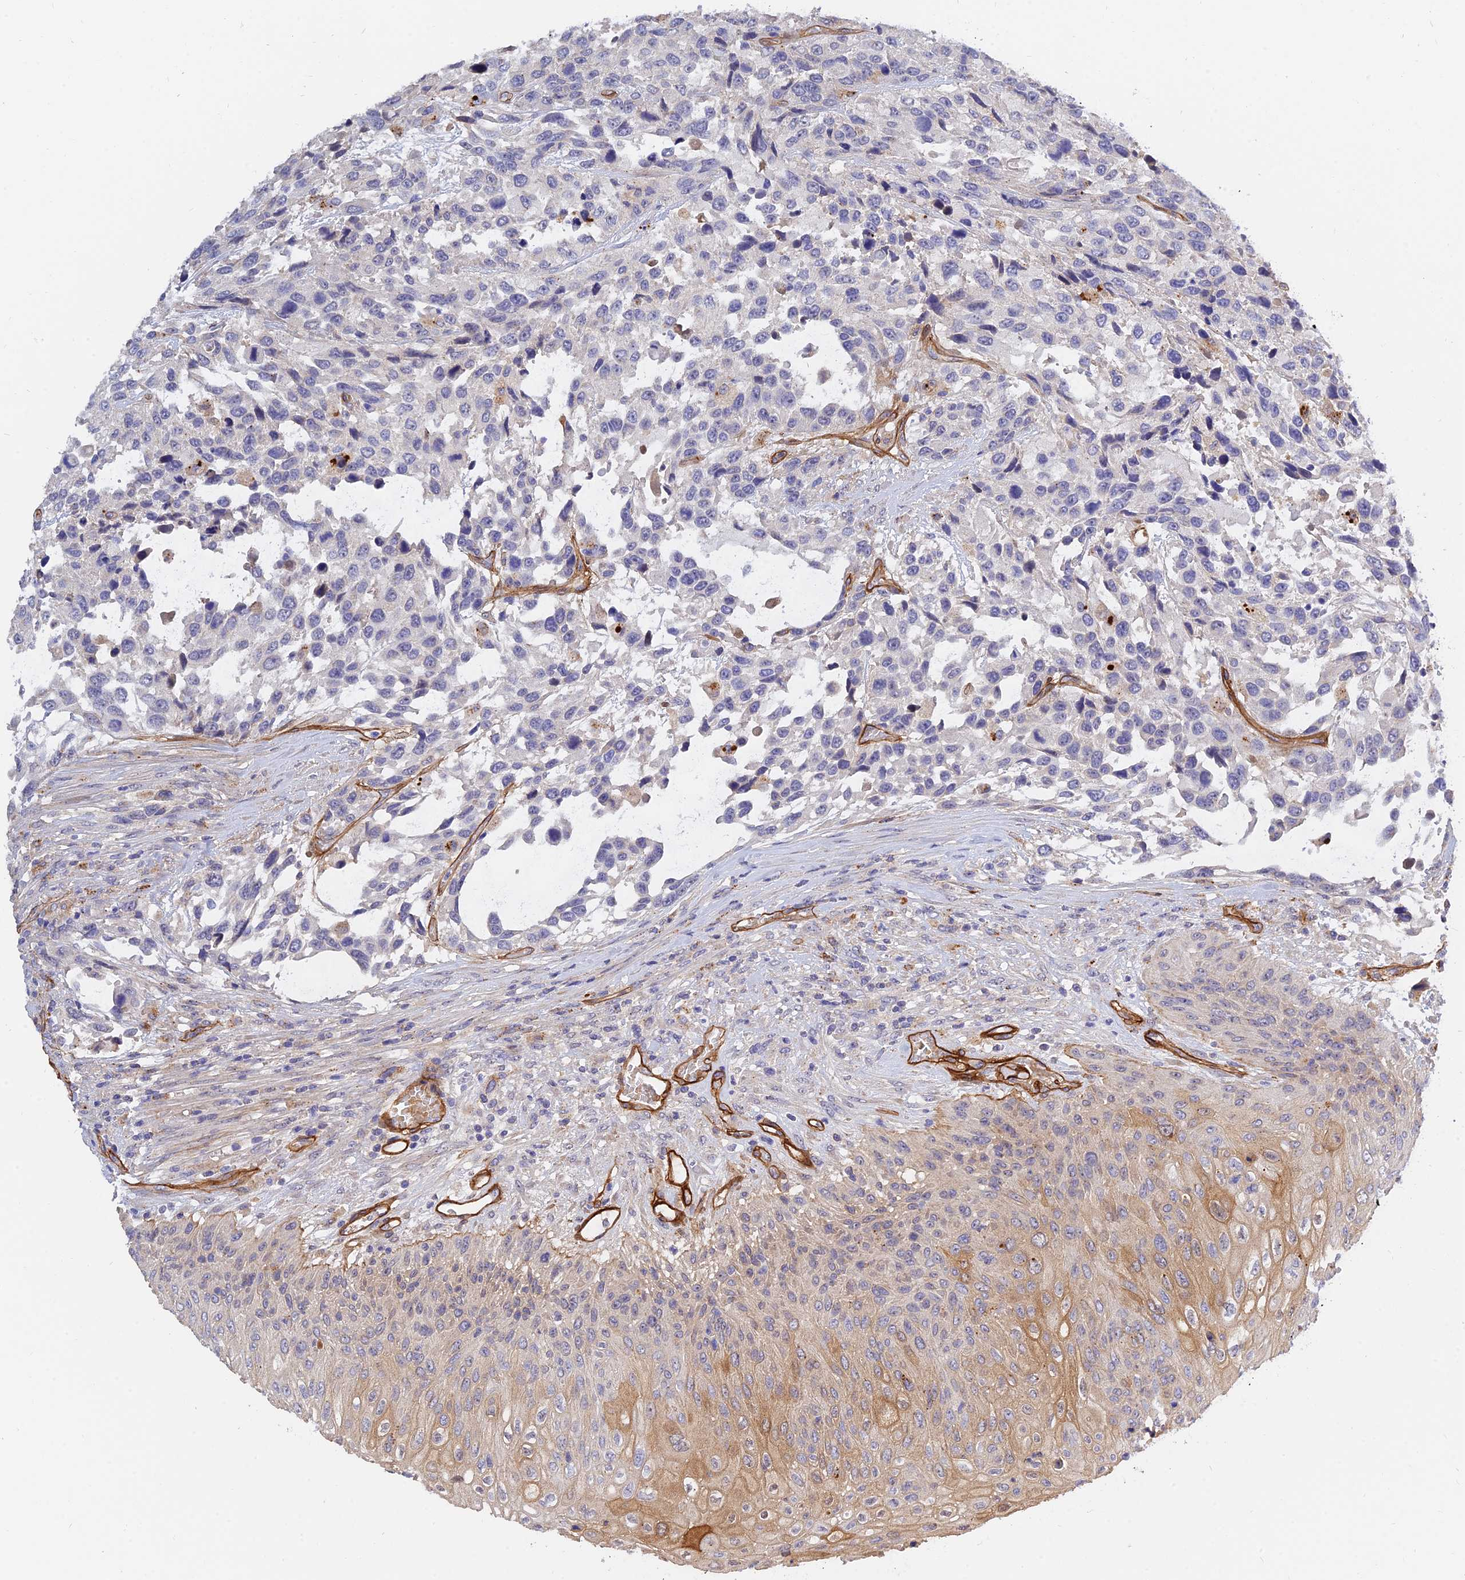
{"staining": {"intensity": "negative", "quantity": "none", "location": "none"}, "tissue": "urothelial cancer", "cell_type": "Tumor cells", "image_type": "cancer", "snomed": [{"axis": "morphology", "description": "Urothelial carcinoma, High grade"}, {"axis": "topography", "description": "Urinary bladder"}], "caption": "Photomicrograph shows no protein staining in tumor cells of high-grade urothelial carcinoma tissue. Brightfield microscopy of IHC stained with DAB (3,3'-diaminobenzidine) (brown) and hematoxylin (blue), captured at high magnification.", "gene": "MRPL35", "patient": {"sex": "female", "age": 70}}